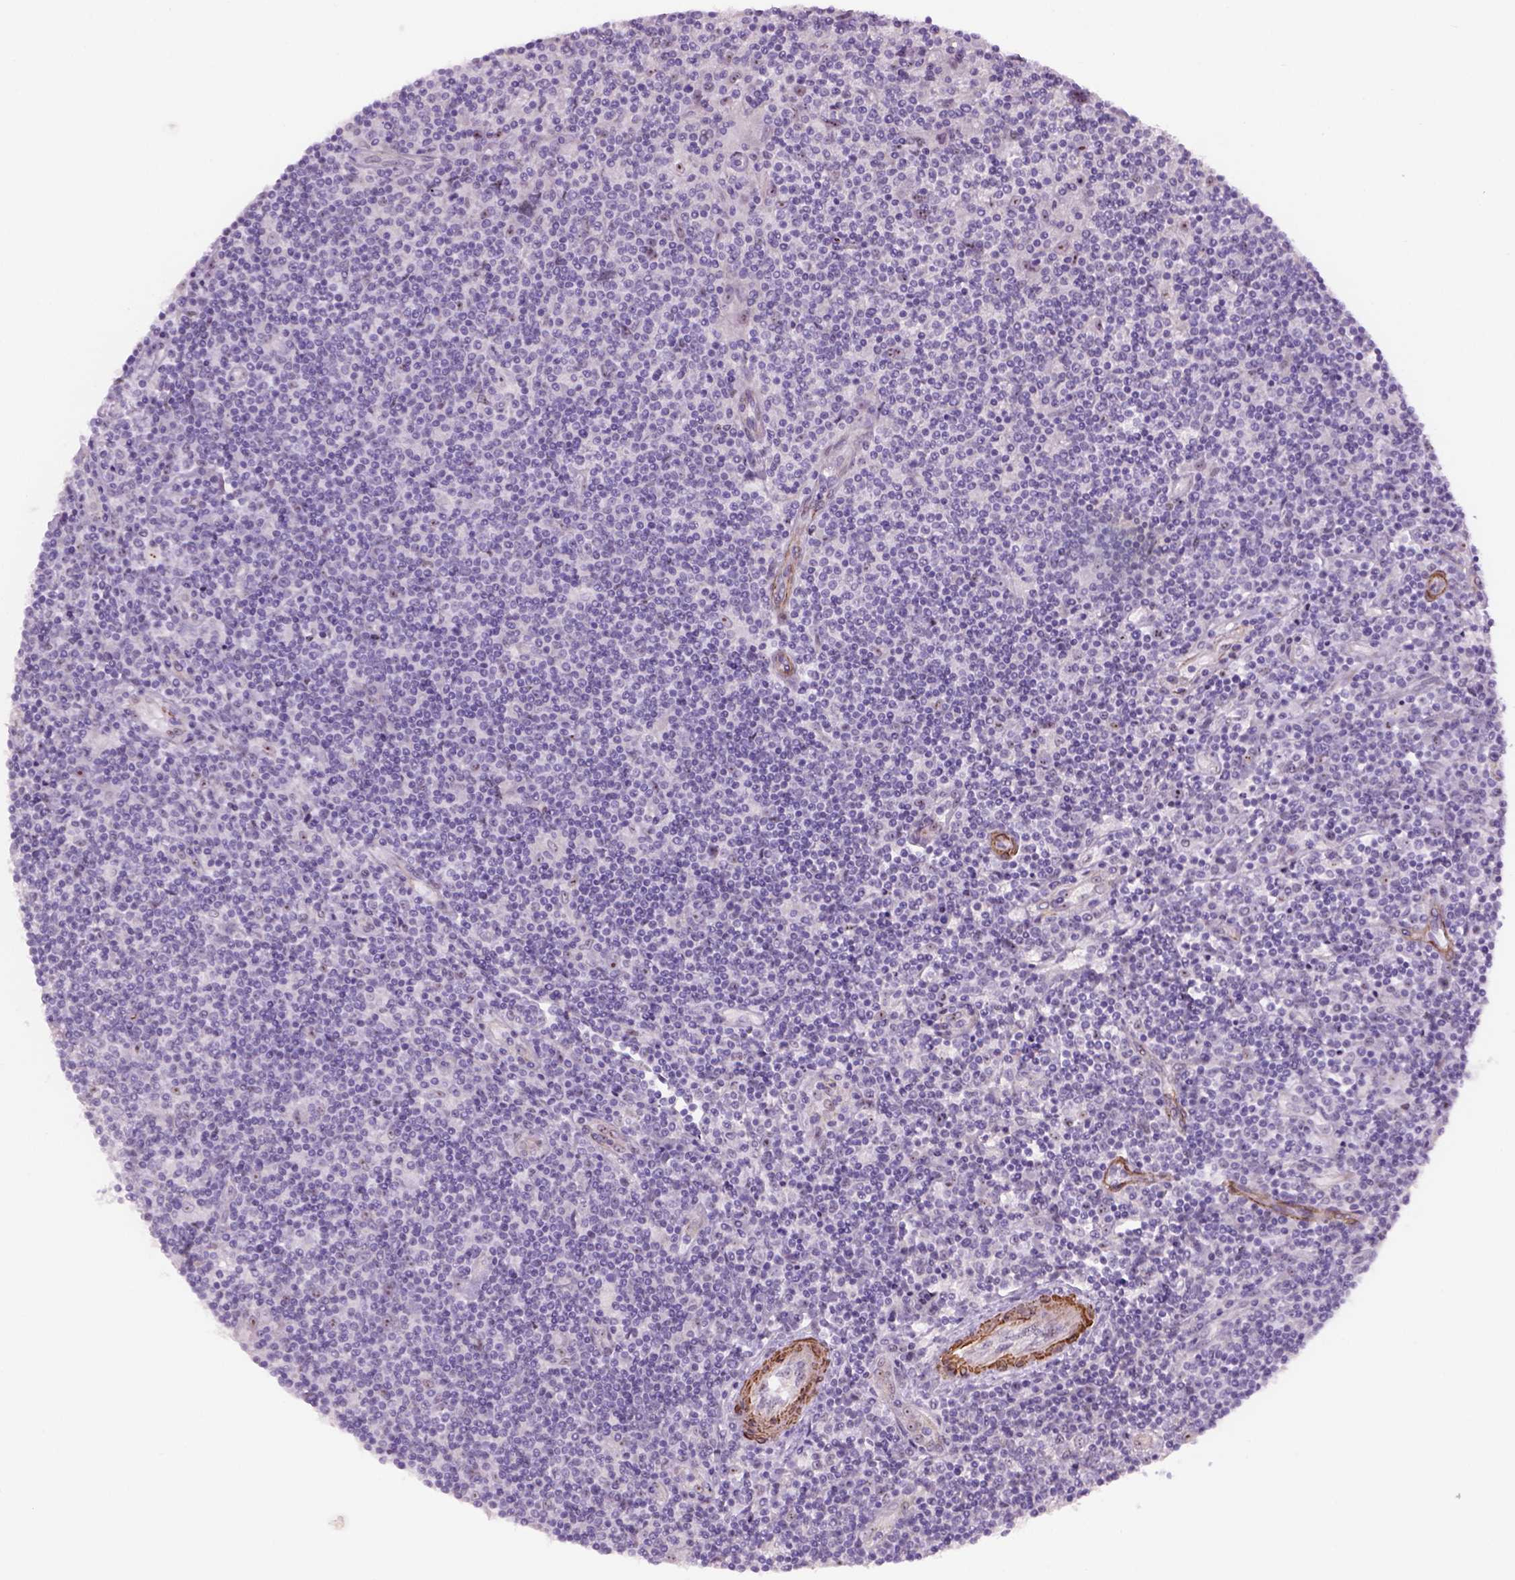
{"staining": {"intensity": "negative", "quantity": "none", "location": "none"}, "tissue": "lymphoma", "cell_type": "Tumor cells", "image_type": "cancer", "snomed": [{"axis": "morphology", "description": "Hodgkin's disease, NOS"}, {"axis": "topography", "description": "Lymph node"}], "caption": "Immunohistochemistry micrograph of neoplastic tissue: human Hodgkin's disease stained with DAB displays no significant protein positivity in tumor cells.", "gene": "RRS1", "patient": {"sex": "male", "age": 40}}